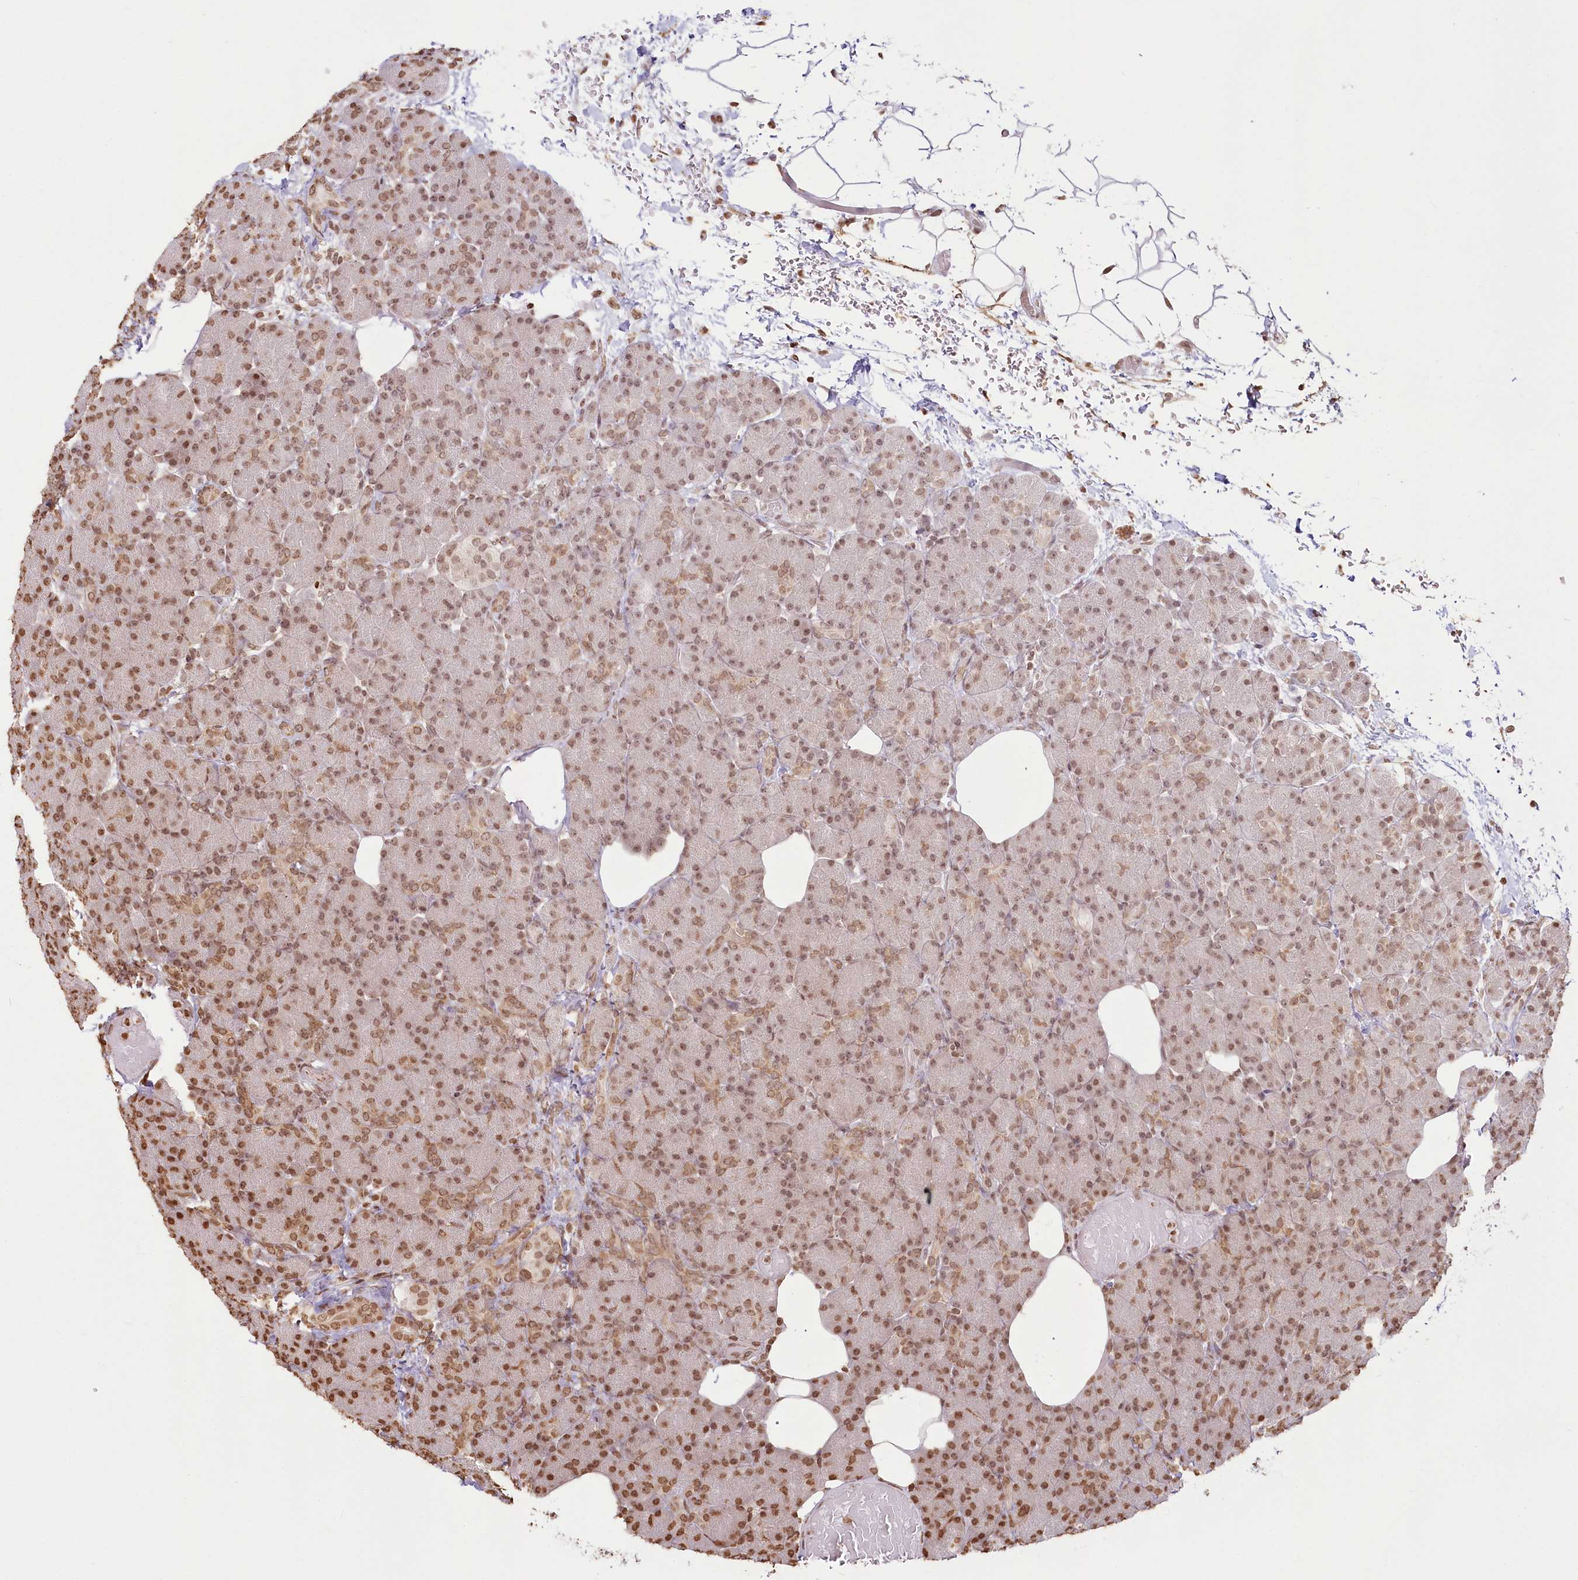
{"staining": {"intensity": "moderate", "quantity": ">75%", "location": "nuclear"}, "tissue": "pancreas", "cell_type": "Exocrine glandular cells", "image_type": "normal", "snomed": [{"axis": "morphology", "description": "Normal tissue, NOS"}, {"axis": "topography", "description": "Pancreas"}], "caption": "Immunohistochemistry (DAB (3,3'-diaminobenzidine)) staining of benign human pancreas shows moderate nuclear protein positivity in about >75% of exocrine glandular cells. (DAB IHC with brightfield microscopy, high magnification).", "gene": "FAM13A", "patient": {"sex": "female", "age": 43}}